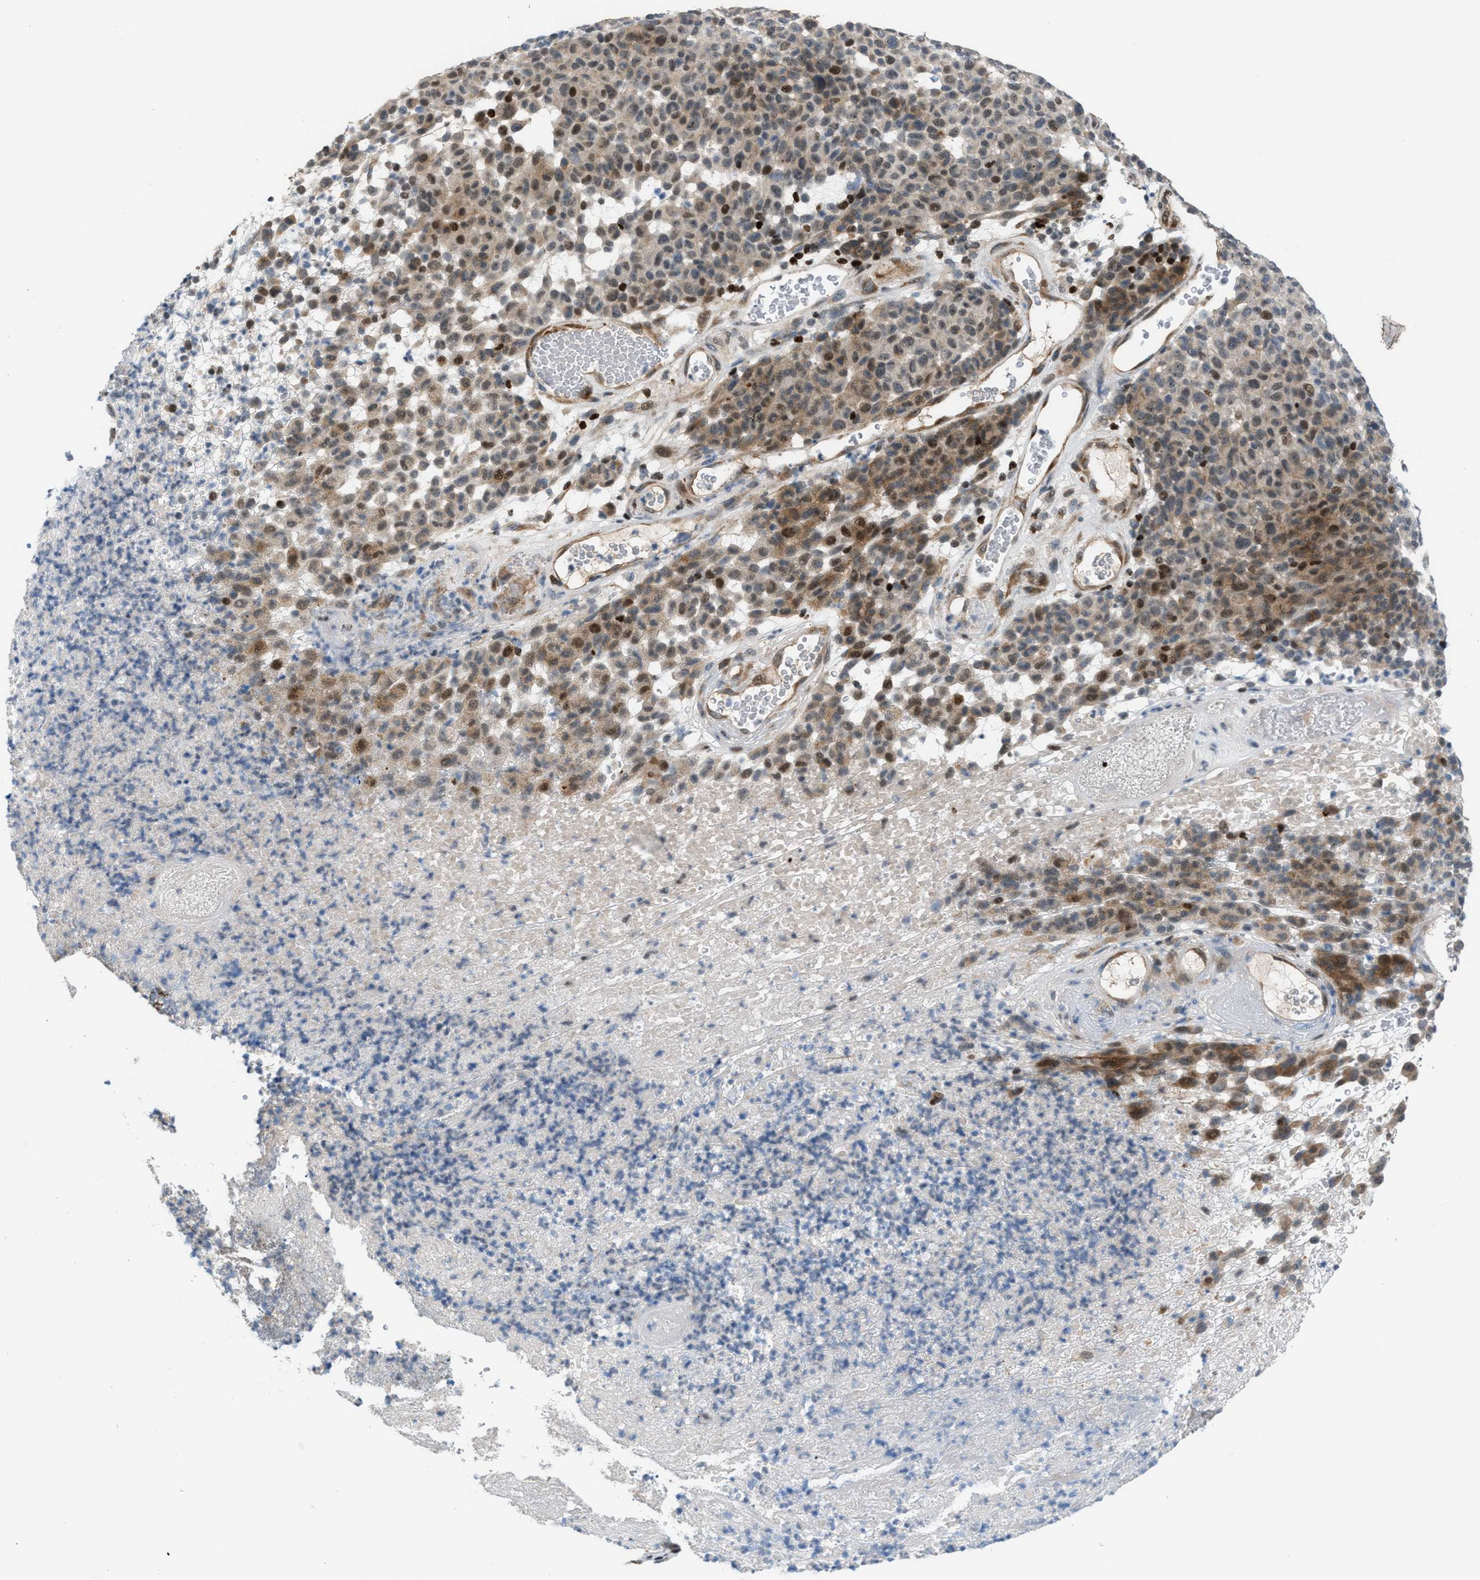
{"staining": {"intensity": "moderate", "quantity": "25%-75%", "location": "cytoplasmic/membranous,nuclear"}, "tissue": "melanoma", "cell_type": "Tumor cells", "image_type": "cancer", "snomed": [{"axis": "morphology", "description": "Malignant melanoma, NOS"}, {"axis": "topography", "description": "Skin"}], "caption": "Protein expression analysis of melanoma exhibits moderate cytoplasmic/membranous and nuclear expression in about 25%-75% of tumor cells.", "gene": "ZNF276", "patient": {"sex": "male", "age": 59}}